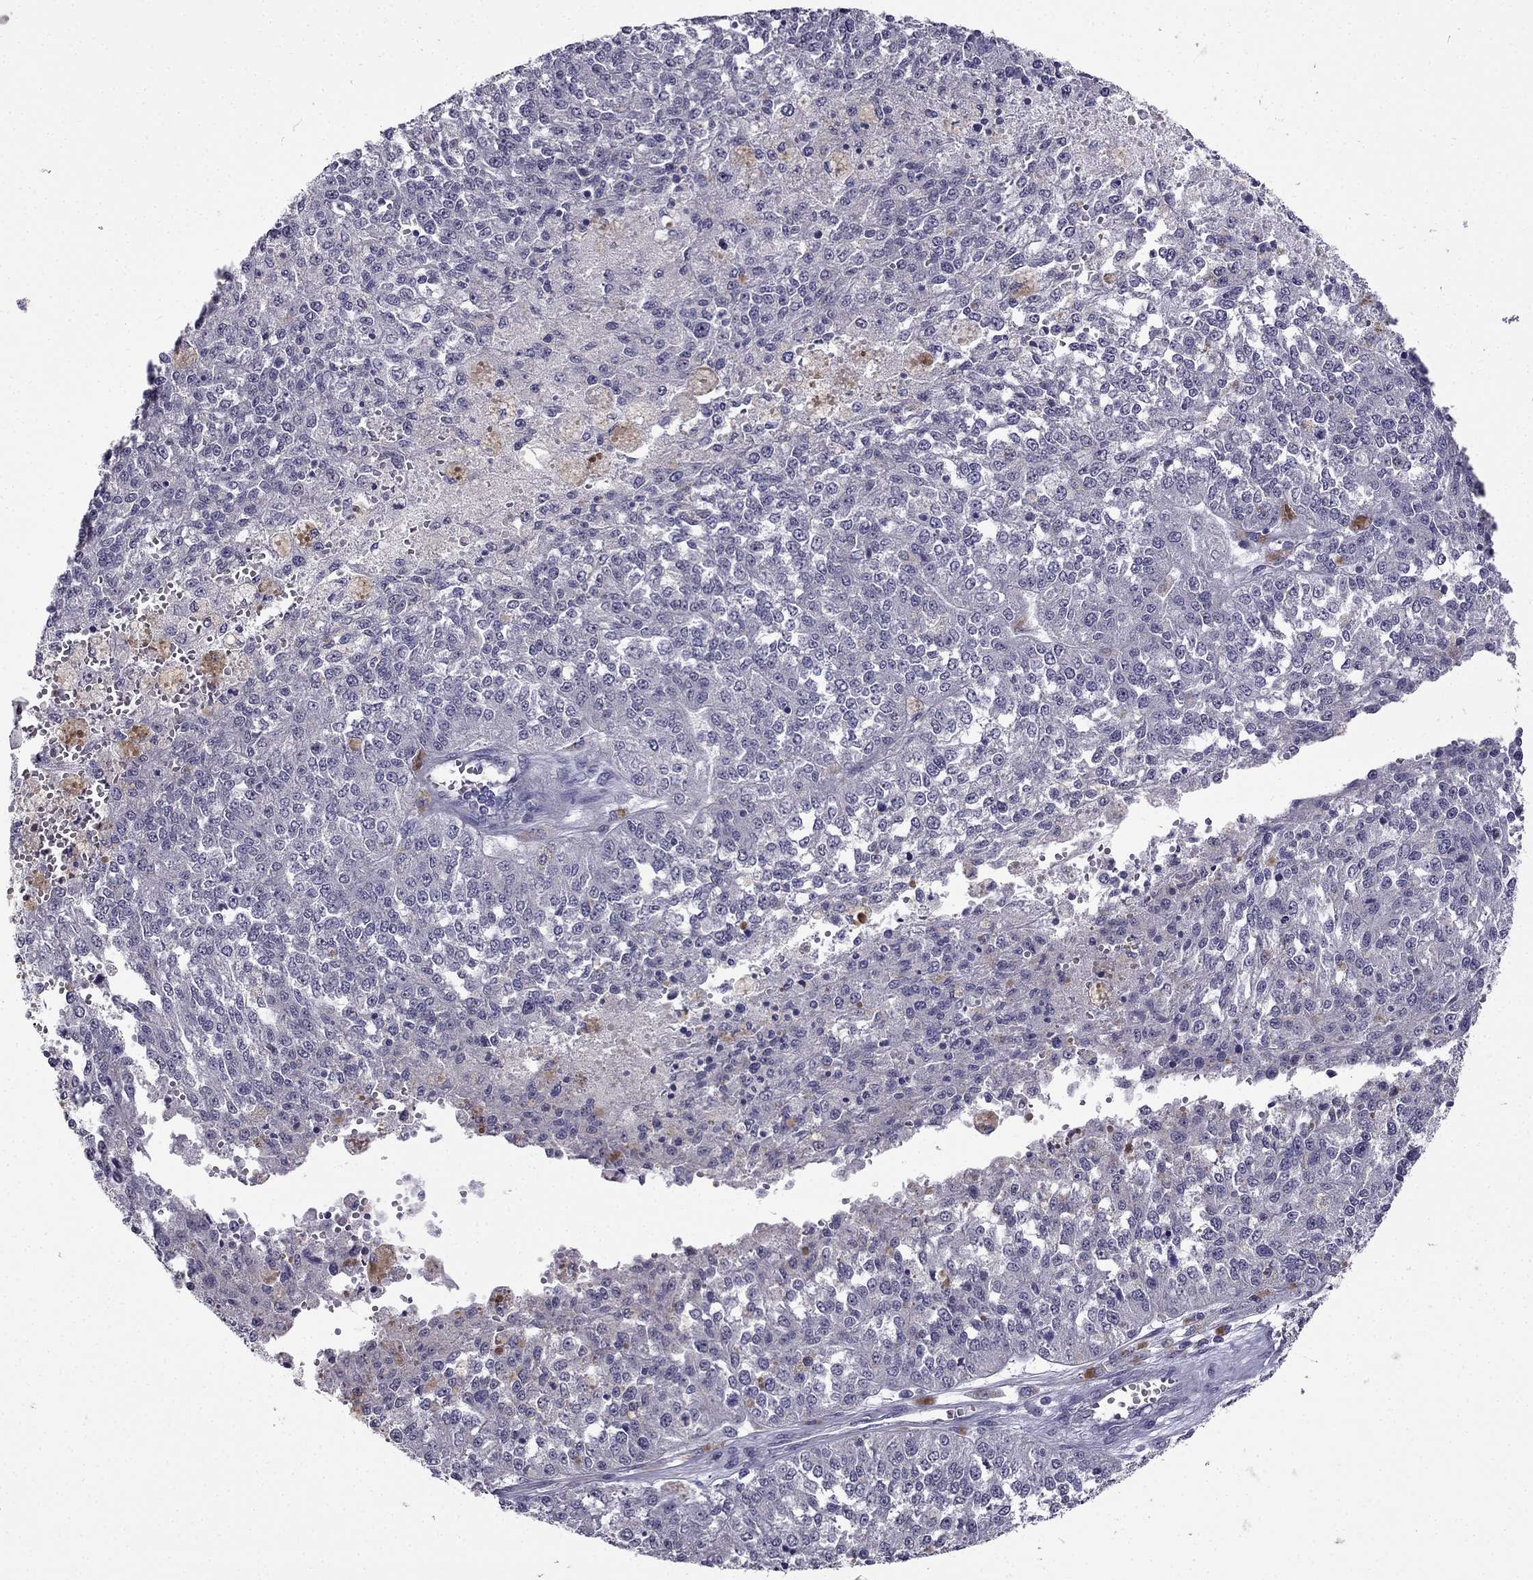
{"staining": {"intensity": "negative", "quantity": "none", "location": "none"}, "tissue": "melanoma", "cell_type": "Tumor cells", "image_type": "cancer", "snomed": [{"axis": "morphology", "description": "Malignant melanoma, Metastatic site"}, {"axis": "topography", "description": "Lymph node"}], "caption": "Immunohistochemistry of malignant melanoma (metastatic site) shows no positivity in tumor cells.", "gene": "HSFX1", "patient": {"sex": "female", "age": 64}}